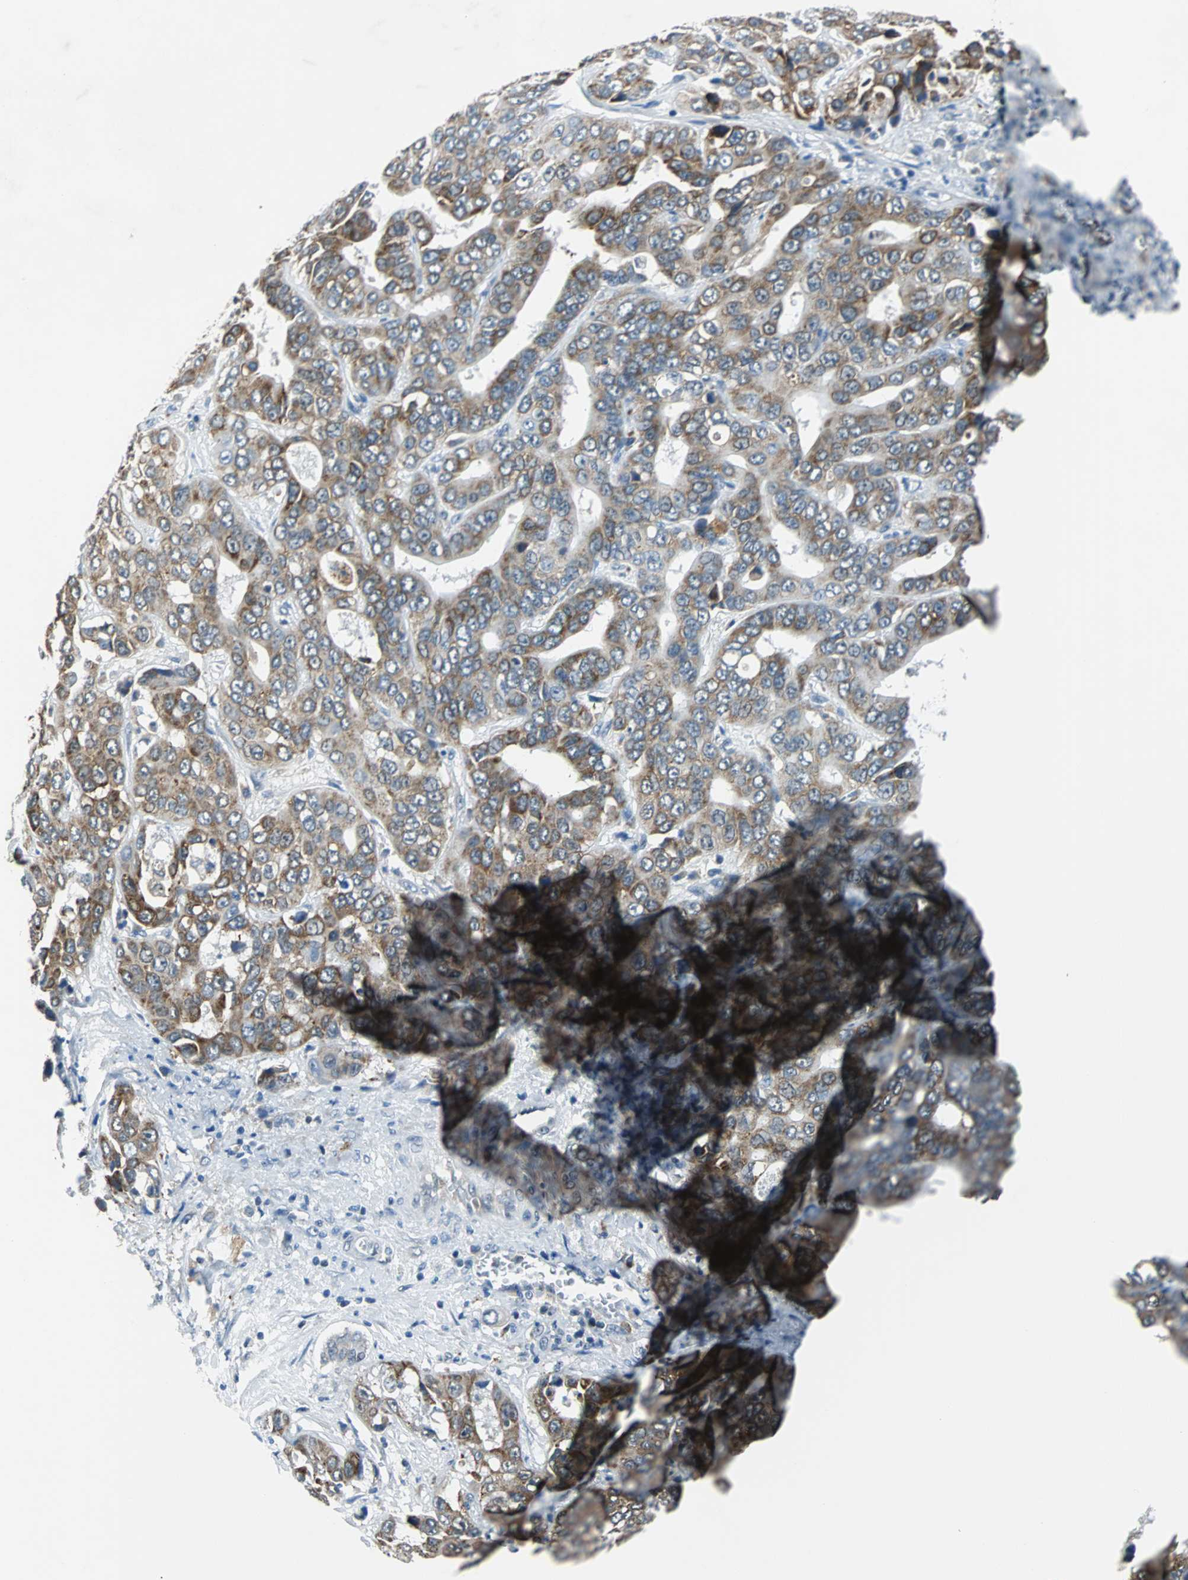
{"staining": {"intensity": "weak", "quantity": "25%-75%", "location": "cytoplasmic/membranous"}, "tissue": "liver cancer", "cell_type": "Tumor cells", "image_type": "cancer", "snomed": [{"axis": "morphology", "description": "Cholangiocarcinoma"}, {"axis": "topography", "description": "Liver"}], "caption": "Protein analysis of liver cancer (cholangiocarcinoma) tissue exhibits weak cytoplasmic/membranous expression in about 25%-75% of tumor cells. Using DAB (3,3'-diaminobenzidine) (brown) and hematoxylin (blue) stains, captured at high magnification using brightfield microscopy.", "gene": "USP28", "patient": {"sex": "female", "age": 52}}